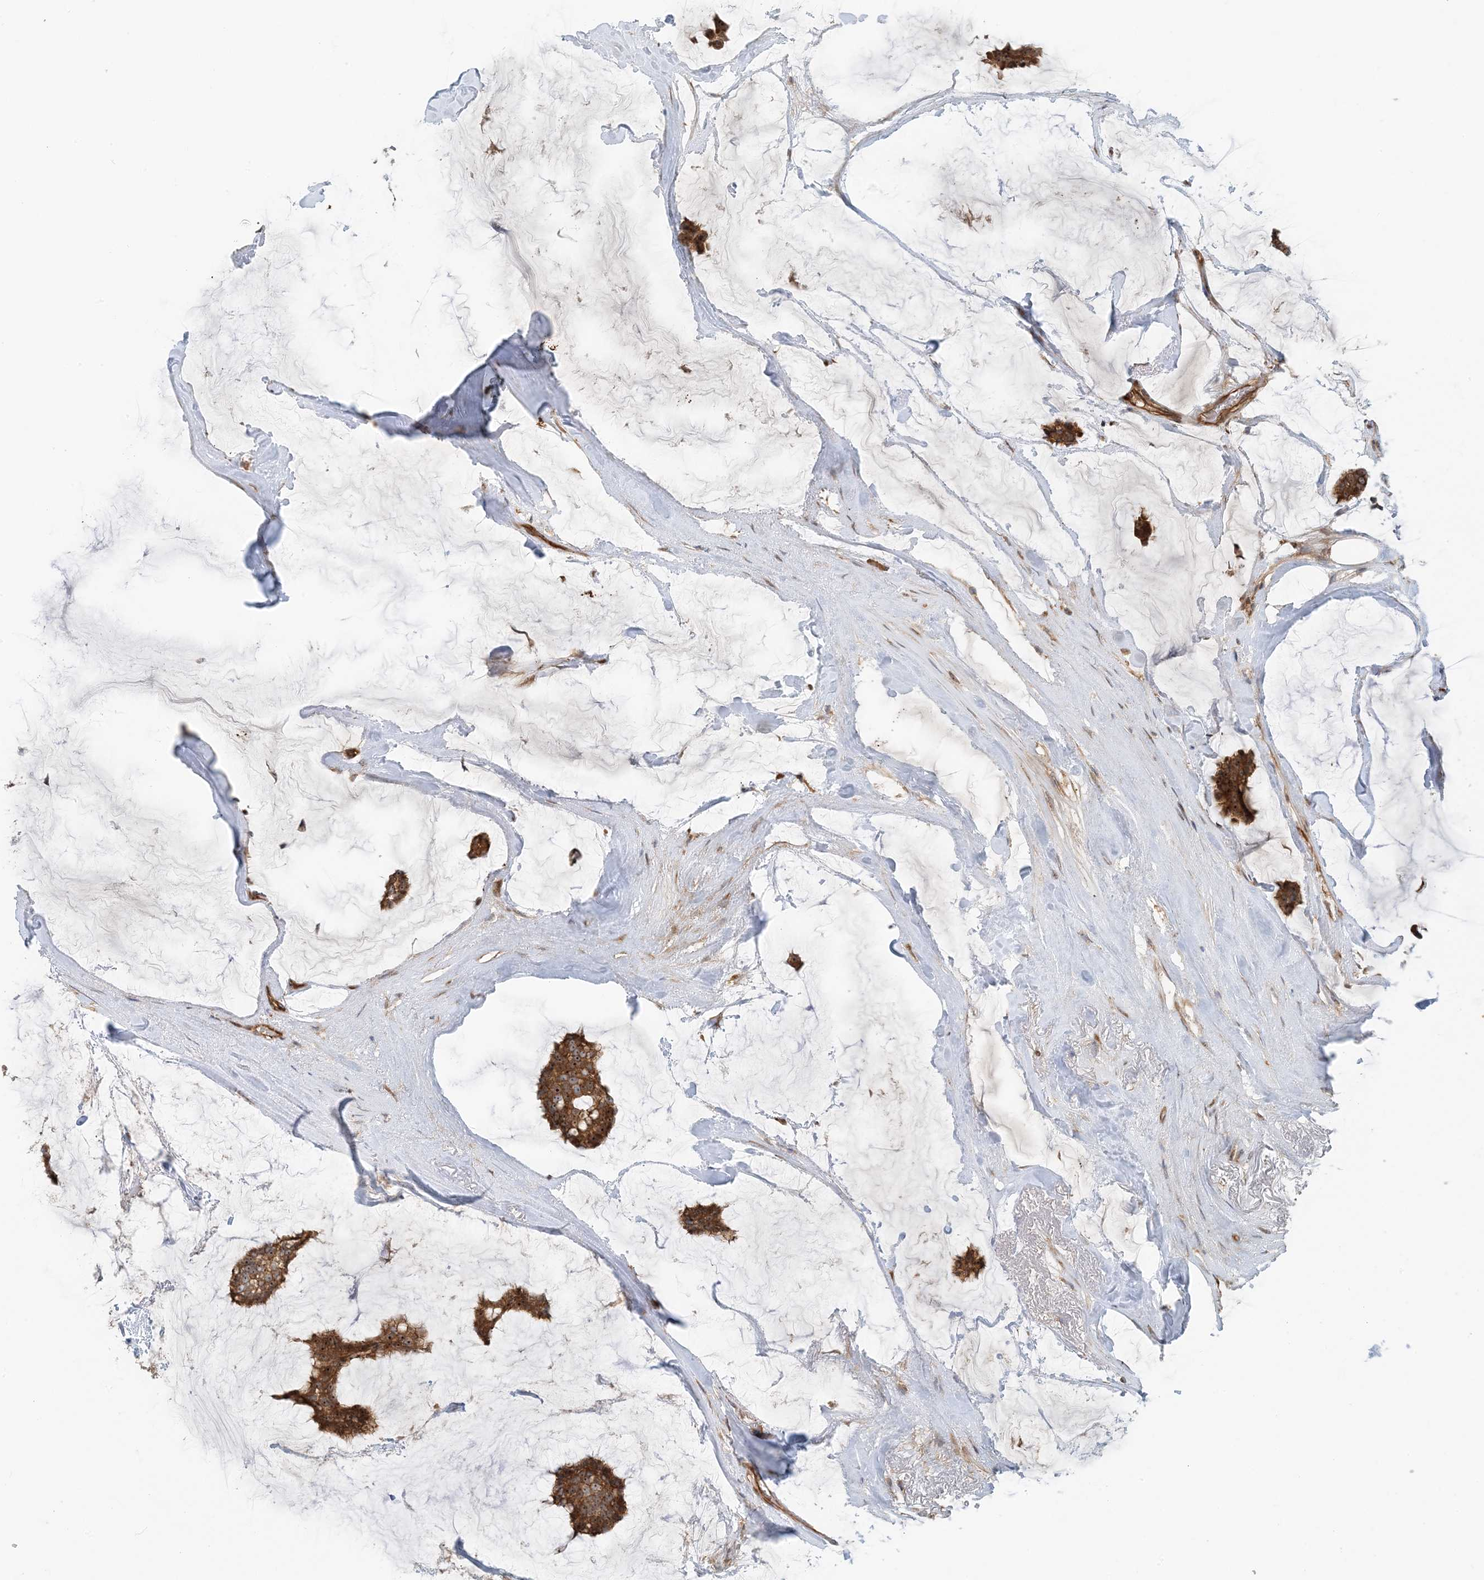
{"staining": {"intensity": "moderate", "quantity": ">75%", "location": "cytoplasmic/membranous,nuclear"}, "tissue": "breast cancer", "cell_type": "Tumor cells", "image_type": "cancer", "snomed": [{"axis": "morphology", "description": "Duct carcinoma"}, {"axis": "topography", "description": "Breast"}], "caption": "Brown immunohistochemical staining in human invasive ductal carcinoma (breast) exhibits moderate cytoplasmic/membranous and nuclear positivity in approximately >75% of tumor cells. Nuclei are stained in blue.", "gene": "MYL5", "patient": {"sex": "female", "age": 93}}